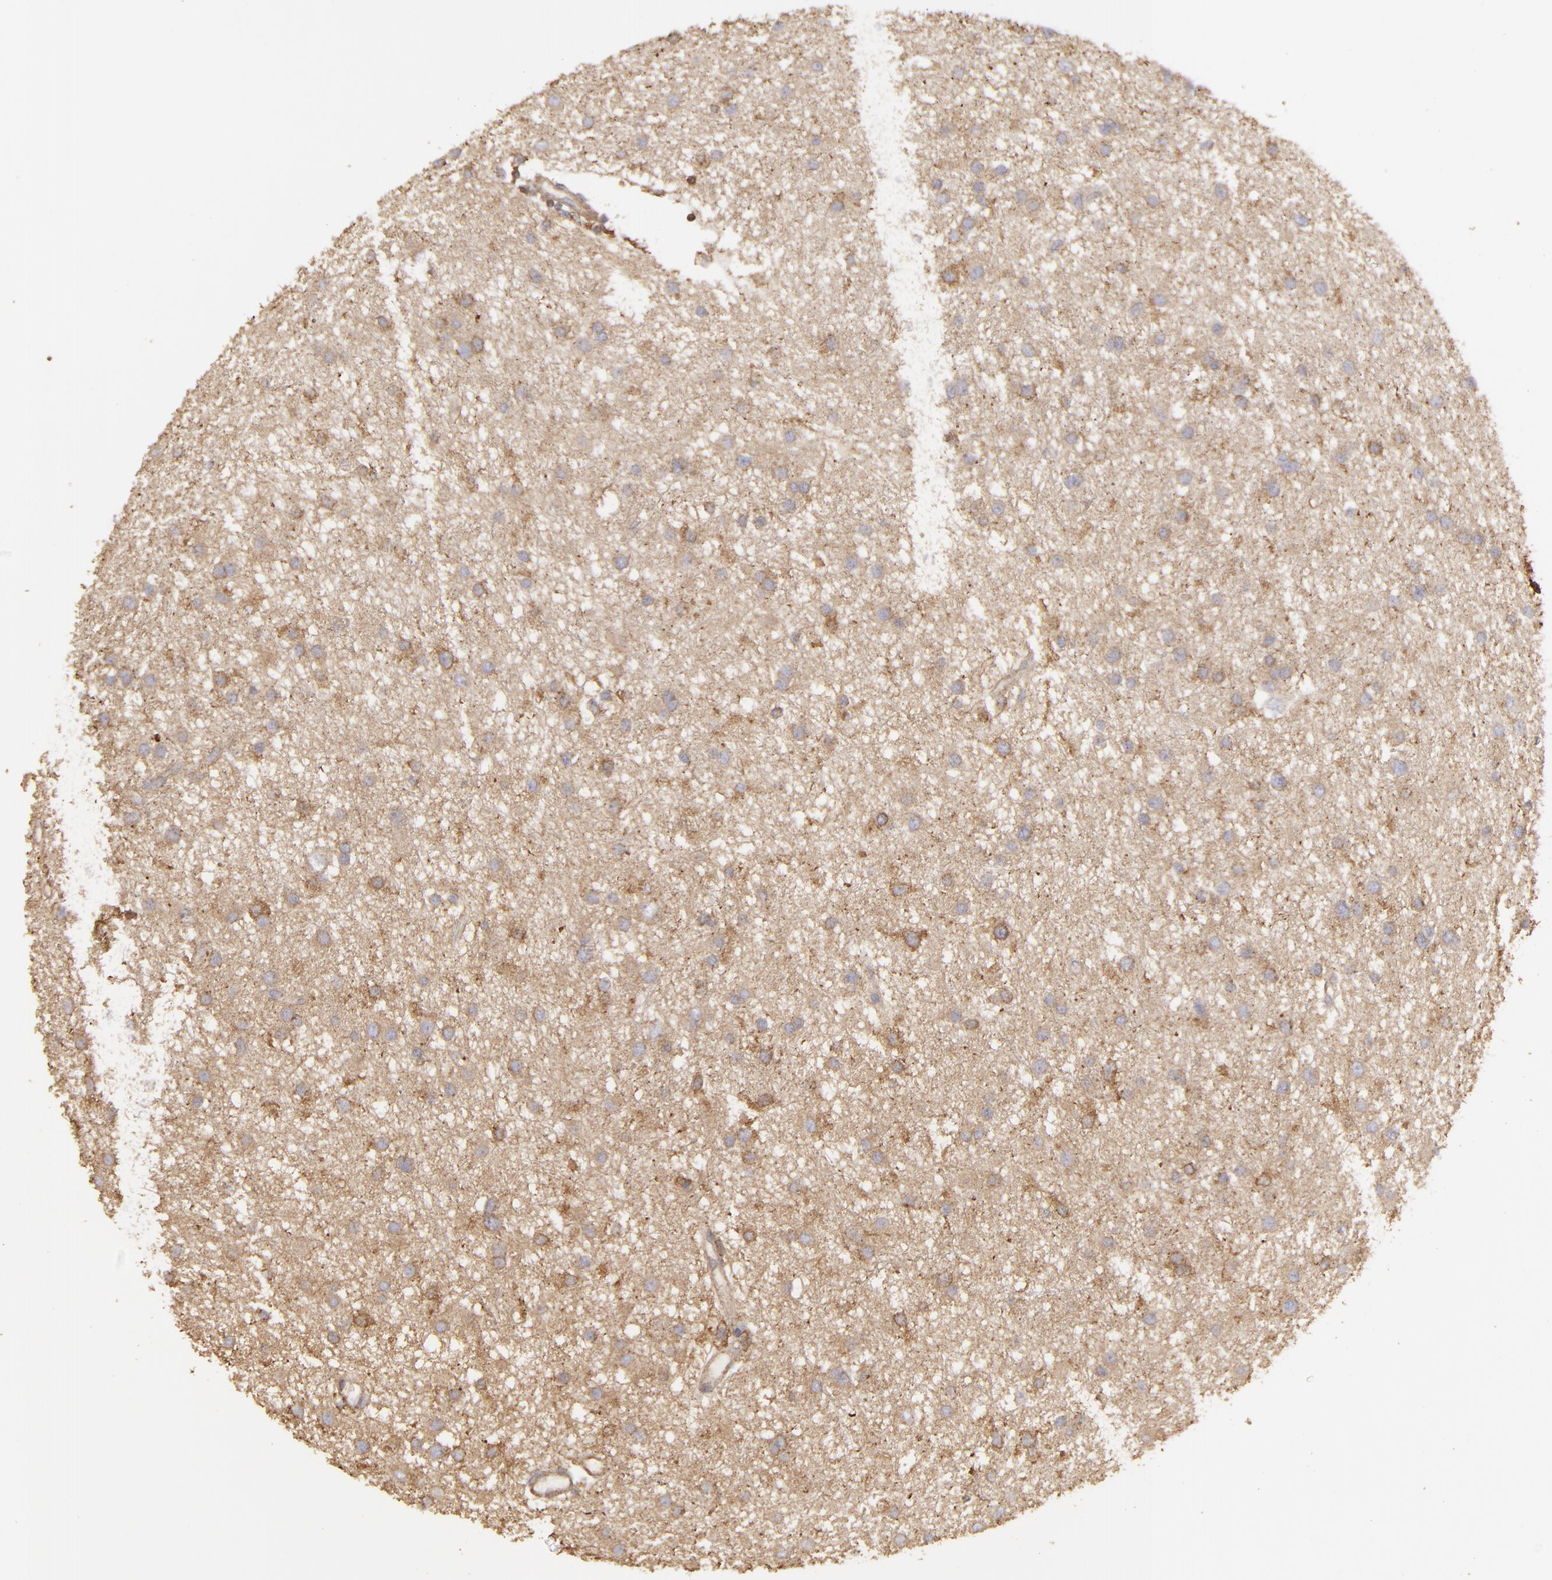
{"staining": {"intensity": "moderate", "quantity": ">75%", "location": "cytoplasmic/membranous"}, "tissue": "glioma", "cell_type": "Tumor cells", "image_type": "cancer", "snomed": [{"axis": "morphology", "description": "Glioma, malignant, Low grade"}, {"axis": "topography", "description": "Brain"}], "caption": "This histopathology image exhibits immunohistochemistry staining of human glioma, with medium moderate cytoplasmic/membranous staining in approximately >75% of tumor cells.", "gene": "ACTB", "patient": {"sex": "female", "age": 36}}